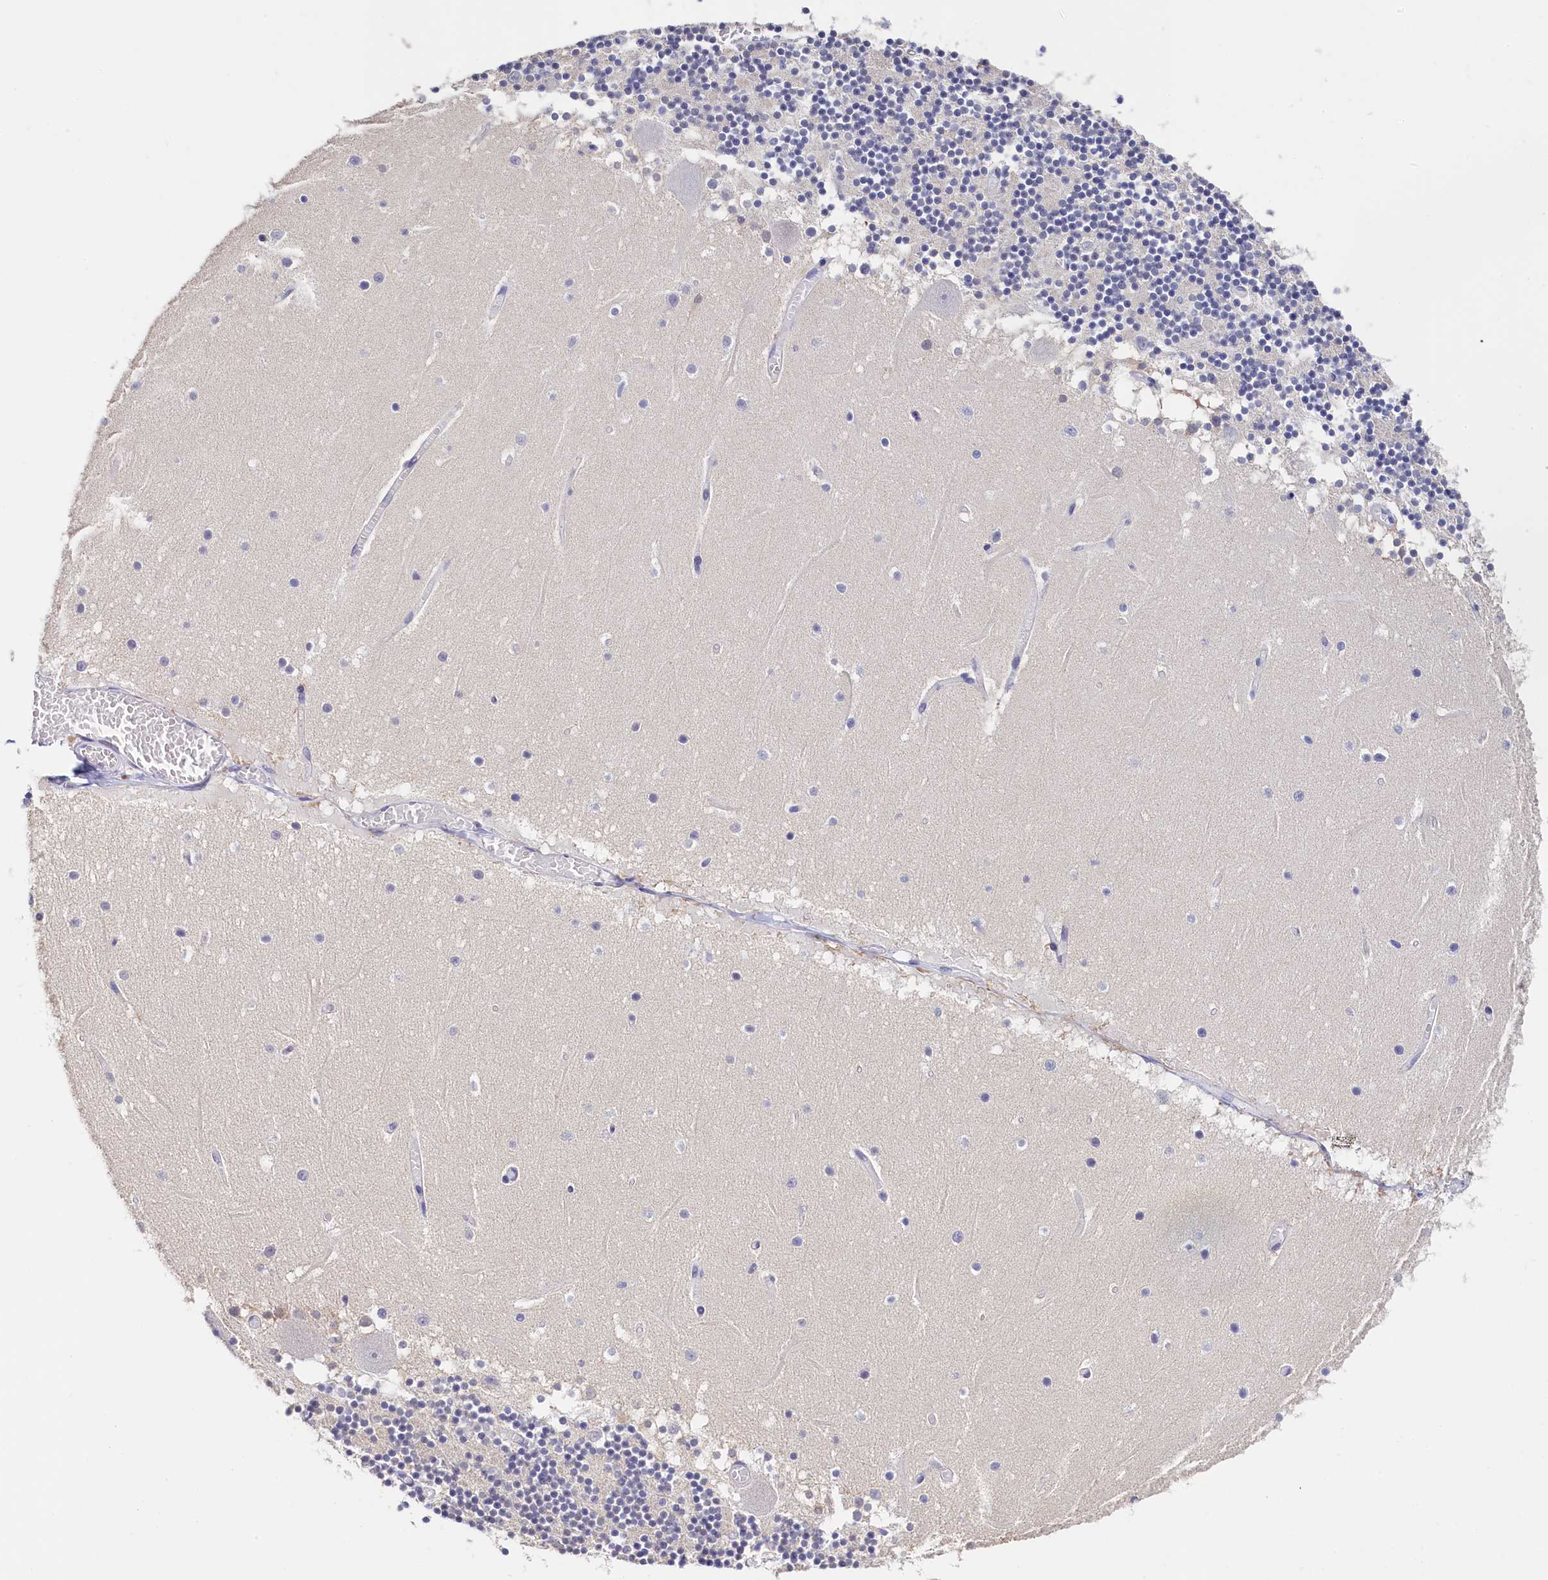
{"staining": {"intensity": "moderate", "quantity": "<25%", "location": "nuclear"}, "tissue": "cerebellum", "cell_type": "Cells in granular layer", "image_type": "normal", "snomed": [{"axis": "morphology", "description": "Normal tissue, NOS"}, {"axis": "topography", "description": "Cerebellum"}], "caption": "About <25% of cells in granular layer in benign cerebellum exhibit moderate nuclear protein staining as visualized by brown immunohistochemical staining.", "gene": "MOSPD3", "patient": {"sex": "female", "age": 28}}